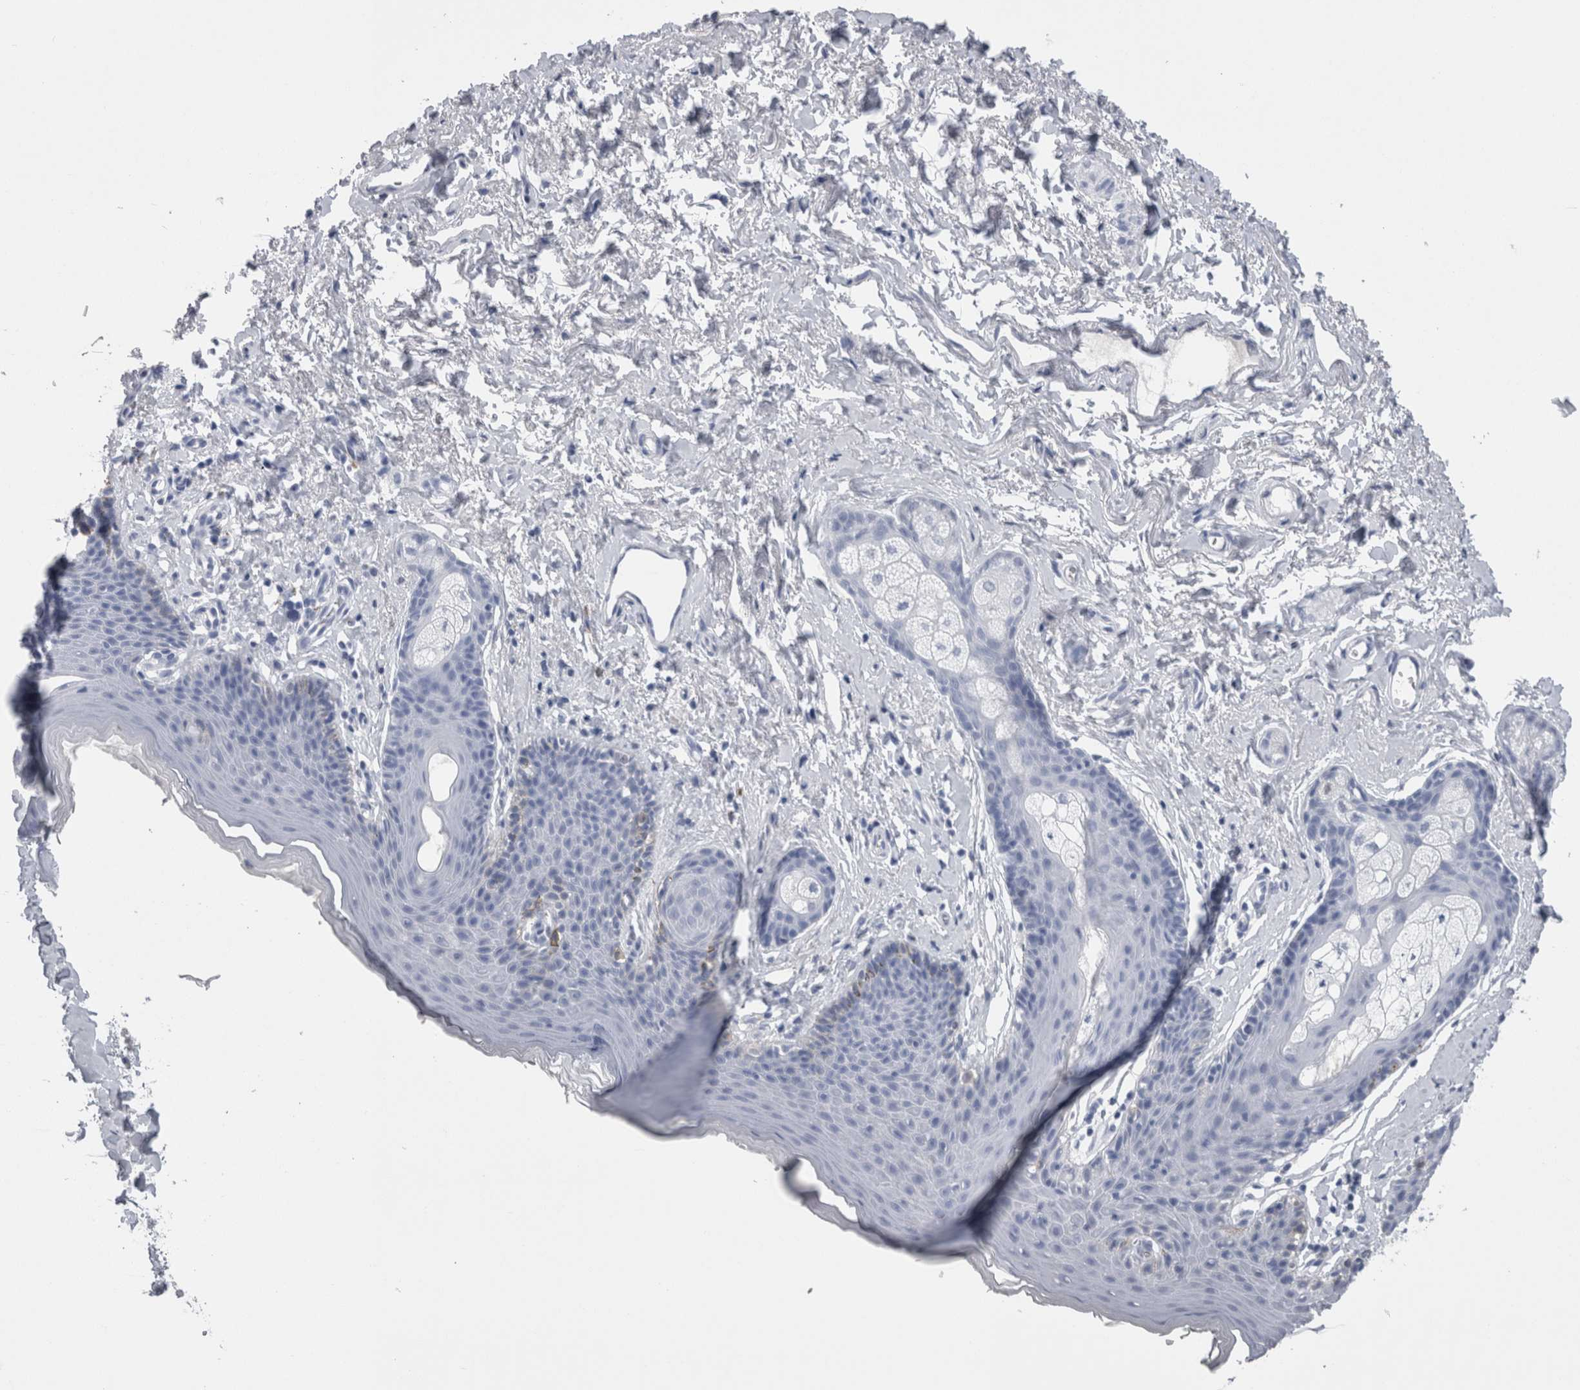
{"staining": {"intensity": "negative", "quantity": "none", "location": "none"}, "tissue": "skin", "cell_type": "Epidermal cells", "image_type": "normal", "snomed": [{"axis": "morphology", "description": "Normal tissue, NOS"}, {"axis": "topography", "description": "Vulva"}], "caption": "A high-resolution photomicrograph shows IHC staining of unremarkable skin, which shows no significant expression in epidermal cells.", "gene": "CA8", "patient": {"sex": "female", "age": 66}}